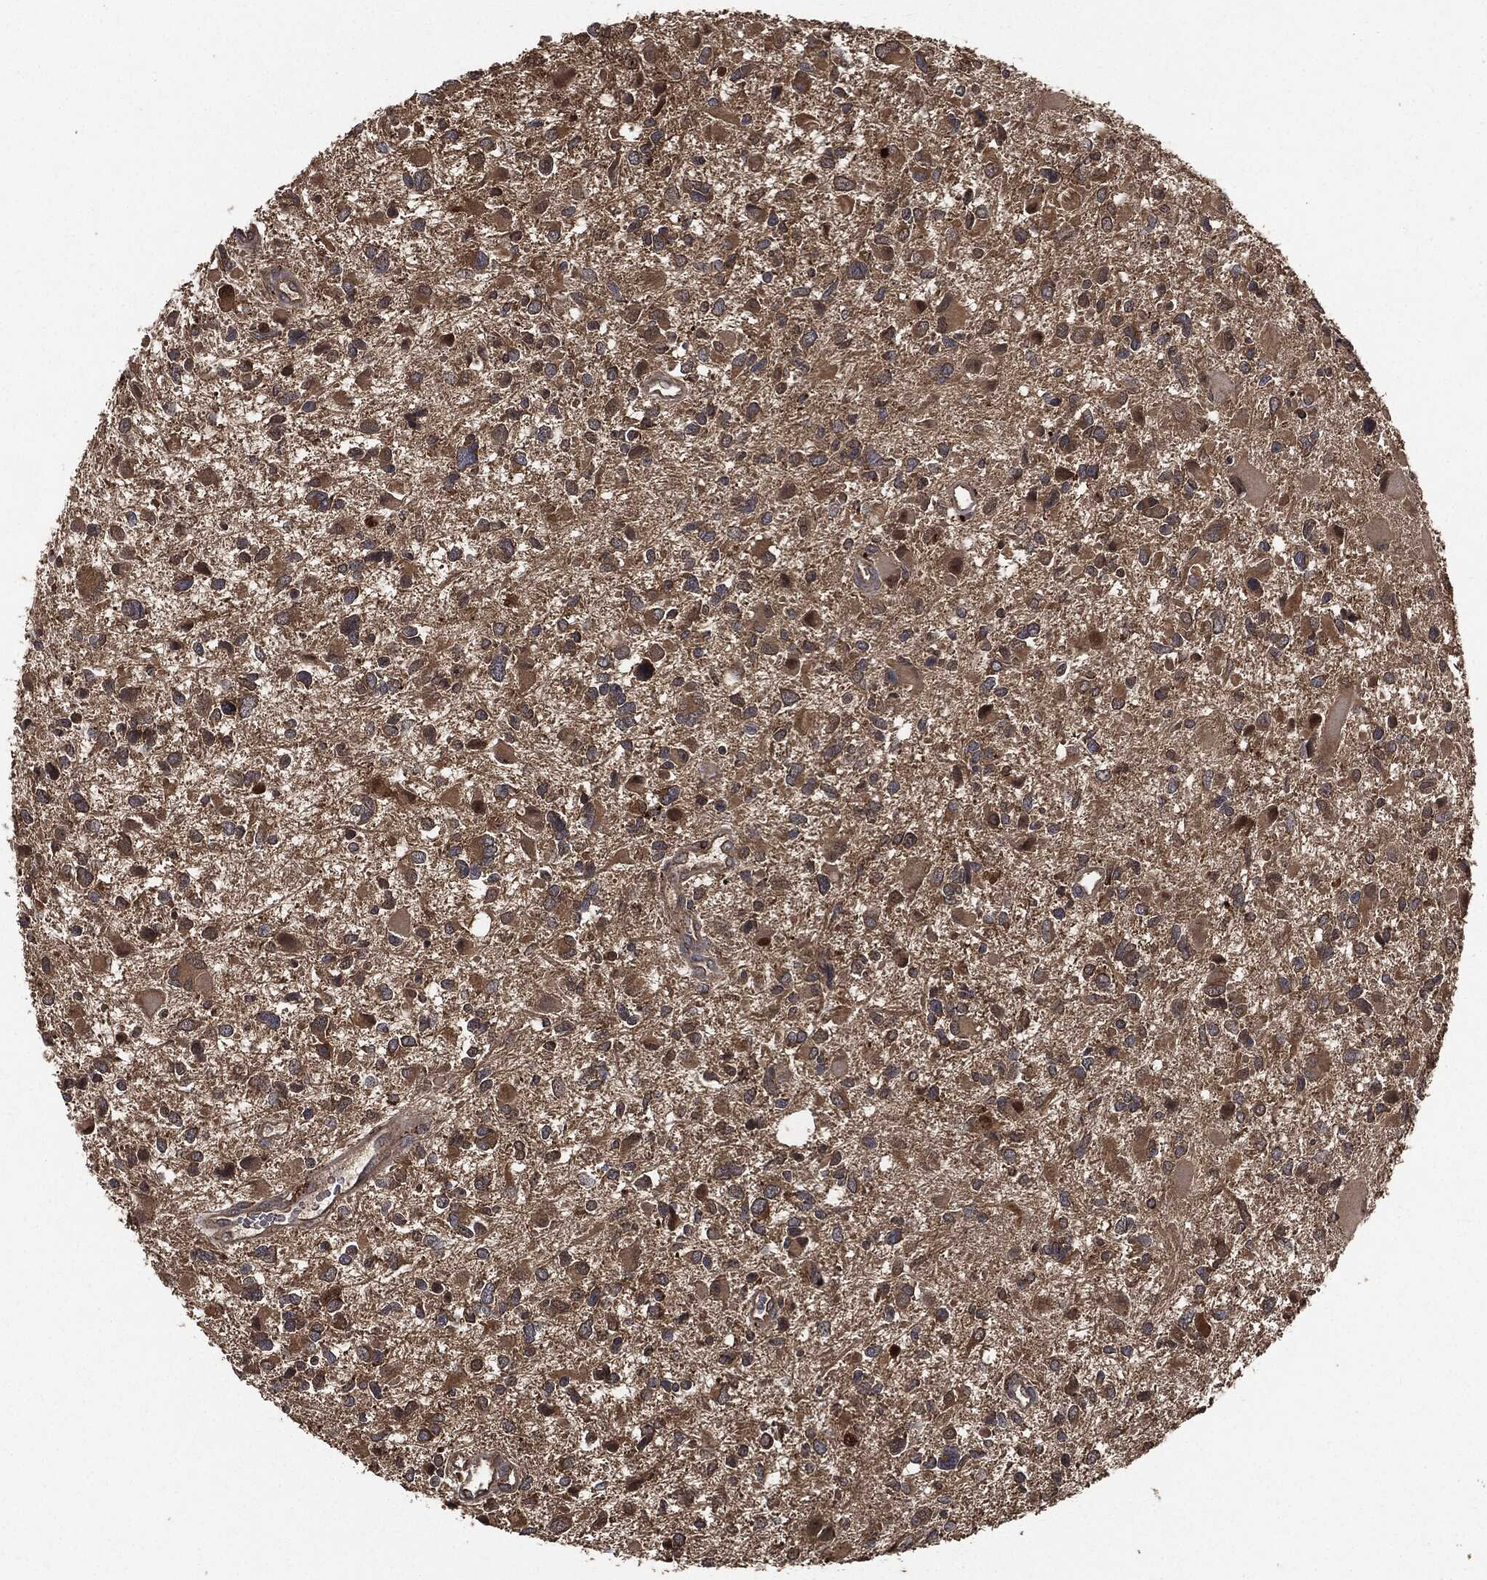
{"staining": {"intensity": "moderate", "quantity": "25%-75%", "location": "cytoplasmic/membranous"}, "tissue": "glioma", "cell_type": "Tumor cells", "image_type": "cancer", "snomed": [{"axis": "morphology", "description": "Glioma, malignant, Low grade"}, {"axis": "topography", "description": "Brain"}], "caption": "Immunohistochemical staining of human glioma demonstrates medium levels of moderate cytoplasmic/membranous protein expression in approximately 25%-75% of tumor cells.", "gene": "BRAF", "patient": {"sex": "female", "age": 32}}